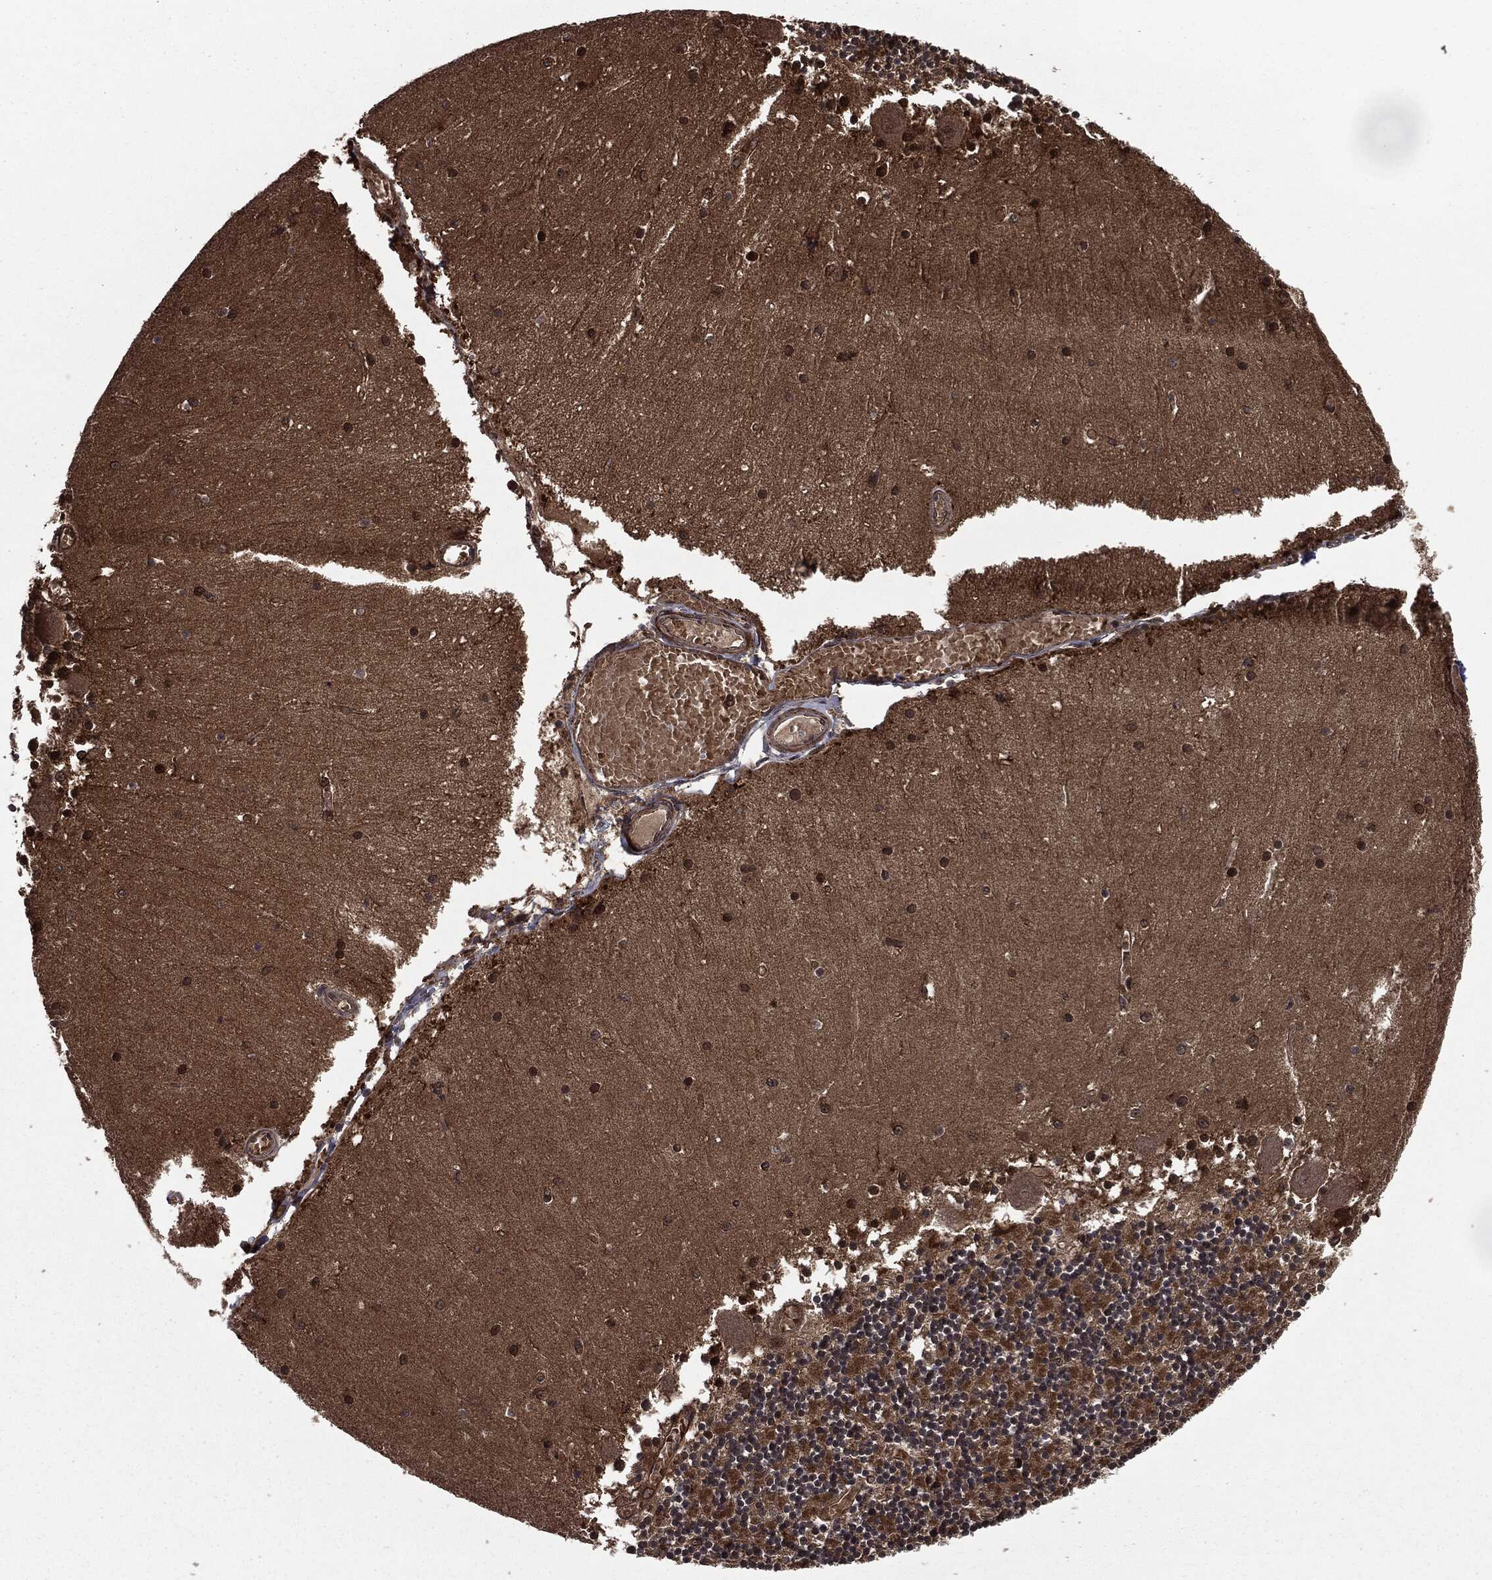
{"staining": {"intensity": "negative", "quantity": "none", "location": "none"}, "tissue": "cerebellum", "cell_type": "Cells in granular layer", "image_type": "normal", "snomed": [{"axis": "morphology", "description": "Normal tissue, NOS"}, {"axis": "topography", "description": "Cerebellum"}], "caption": "IHC micrograph of benign cerebellum stained for a protein (brown), which exhibits no staining in cells in granular layer.", "gene": "CARD6", "patient": {"sex": "female", "age": 28}}